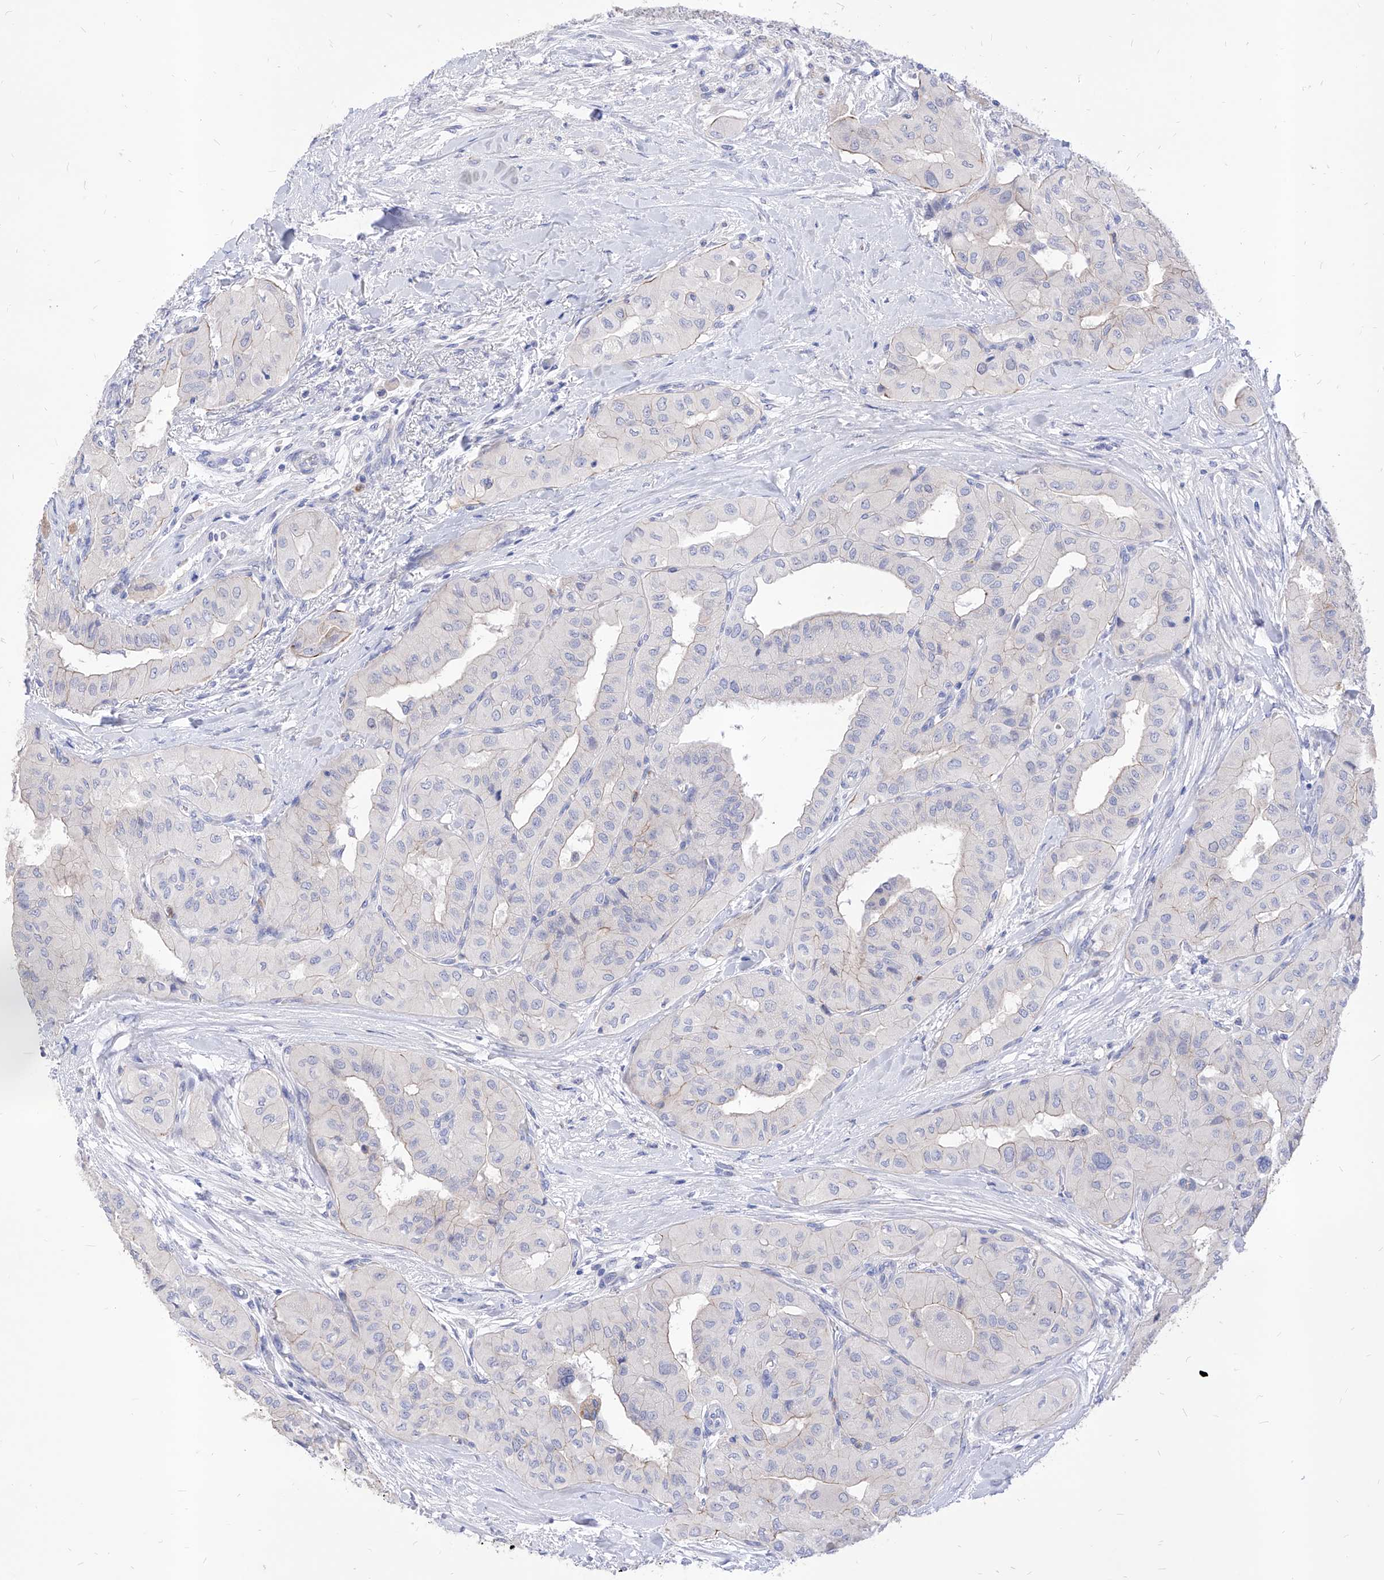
{"staining": {"intensity": "negative", "quantity": "none", "location": "none"}, "tissue": "thyroid cancer", "cell_type": "Tumor cells", "image_type": "cancer", "snomed": [{"axis": "morphology", "description": "Papillary adenocarcinoma, NOS"}, {"axis": "topography", "description": "Thyroid gland"}], "caption": "A micrograph of human thyroid cancer (papillary adenocarcinoma) is negative for staining in tumor cells.", "gene": "VAX1", "patient": {"sex": "female", "age": 59}}